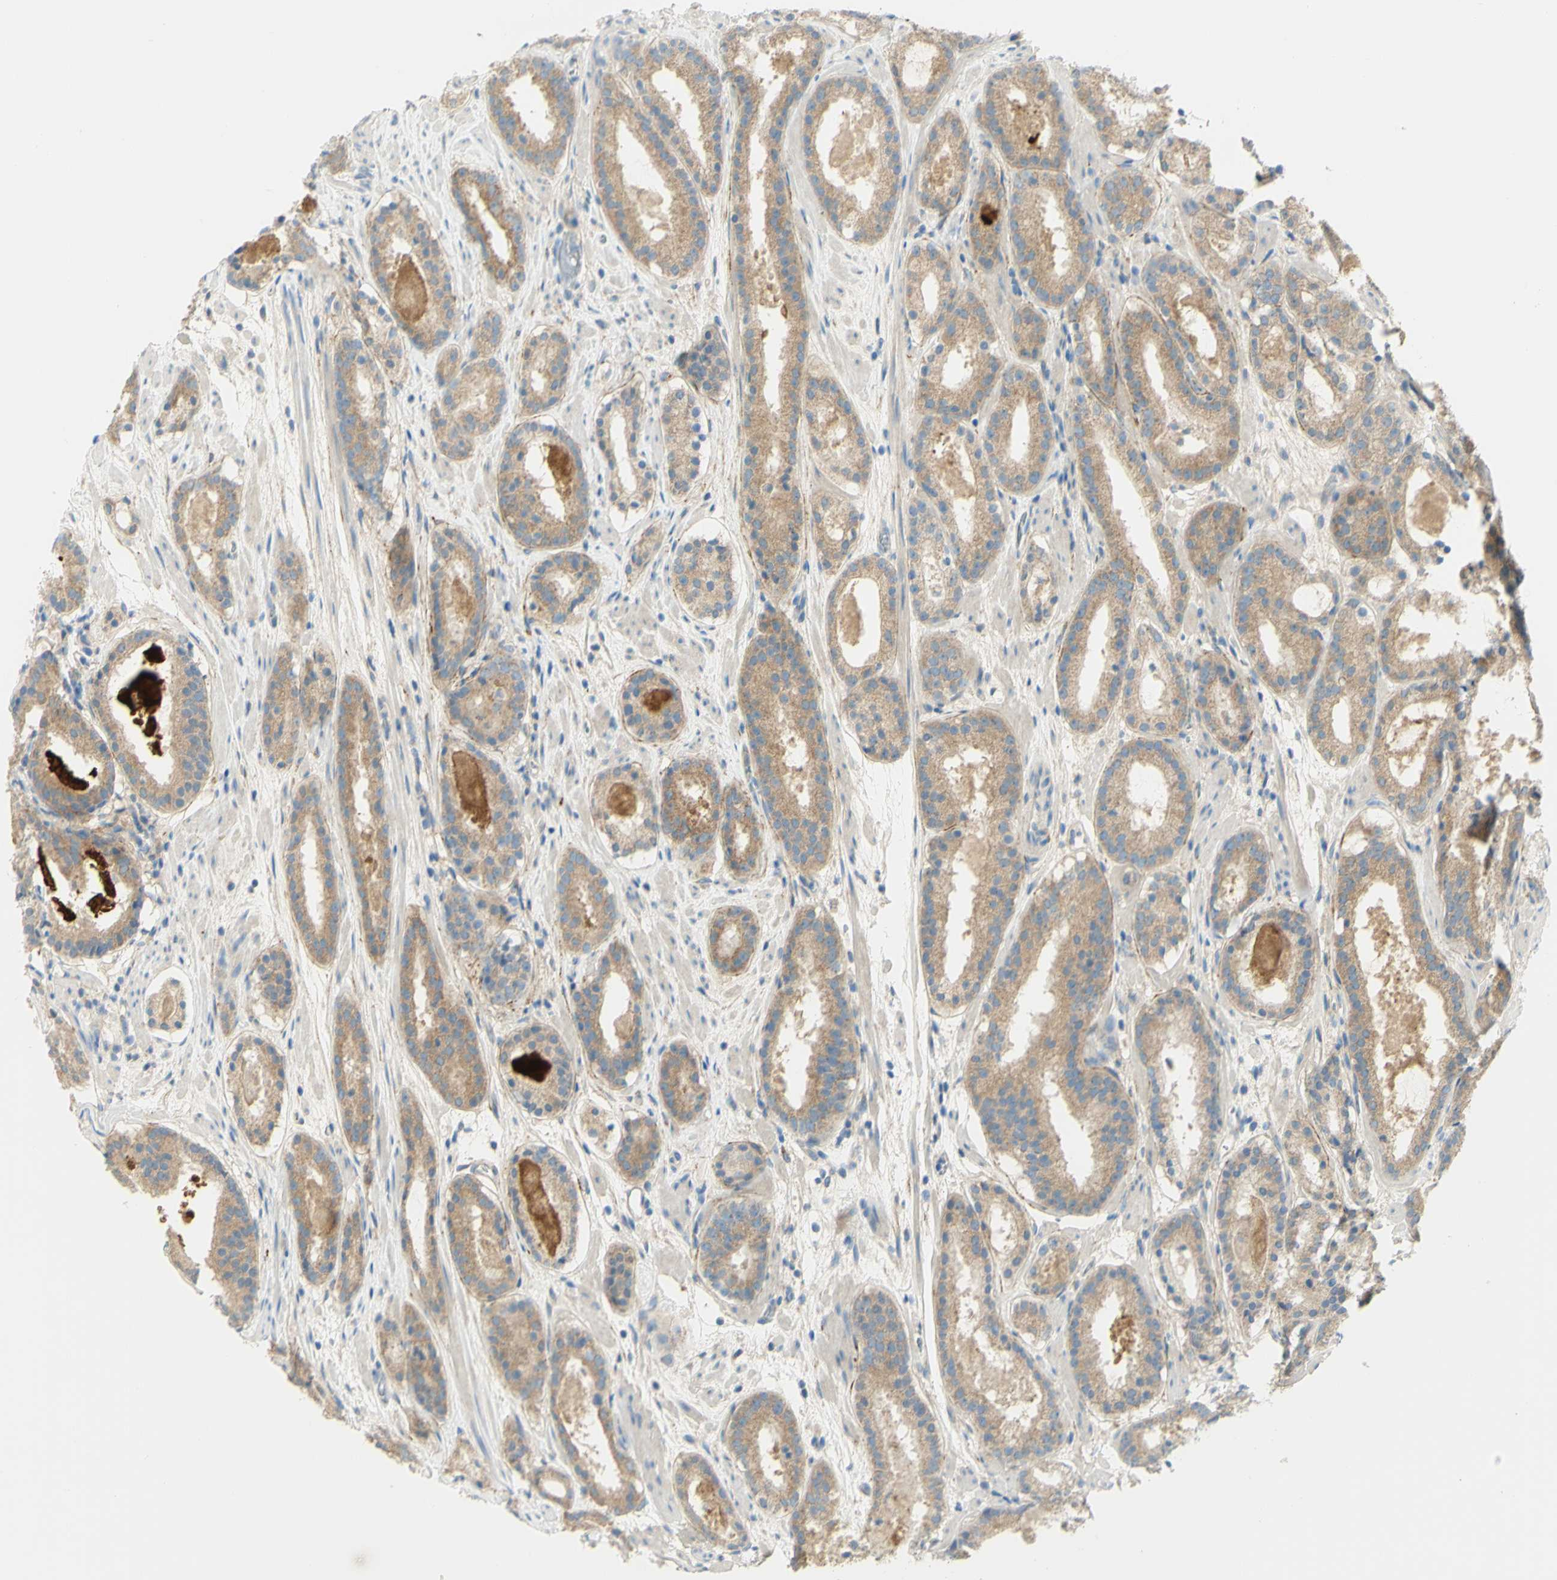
{"staining": {"intensity": "moderate", "quantity": ">75%", "location": "cytoplasmic/membranous"}, "tissue": "prostate cancer", "cell_type": "Tumor cells", "image_type": "cancer", "snomed": [{"axis": "morphology", "description": "Adenocarcinoma, Low grade"}, {"axis": "topography", "description": "Prostate"}], "caption": "IHC histopathology image of neoplastic tissue: prostate cancer stained using IHC demonstrates medium levels of moderate protein expression localized specifically in the cytoplasmic/membranous of tumor cells, appearing as a cytoplasmic/membranous brown color.", "gene": "GCNT3", "patient": {"sex": "male", "age": 69}}